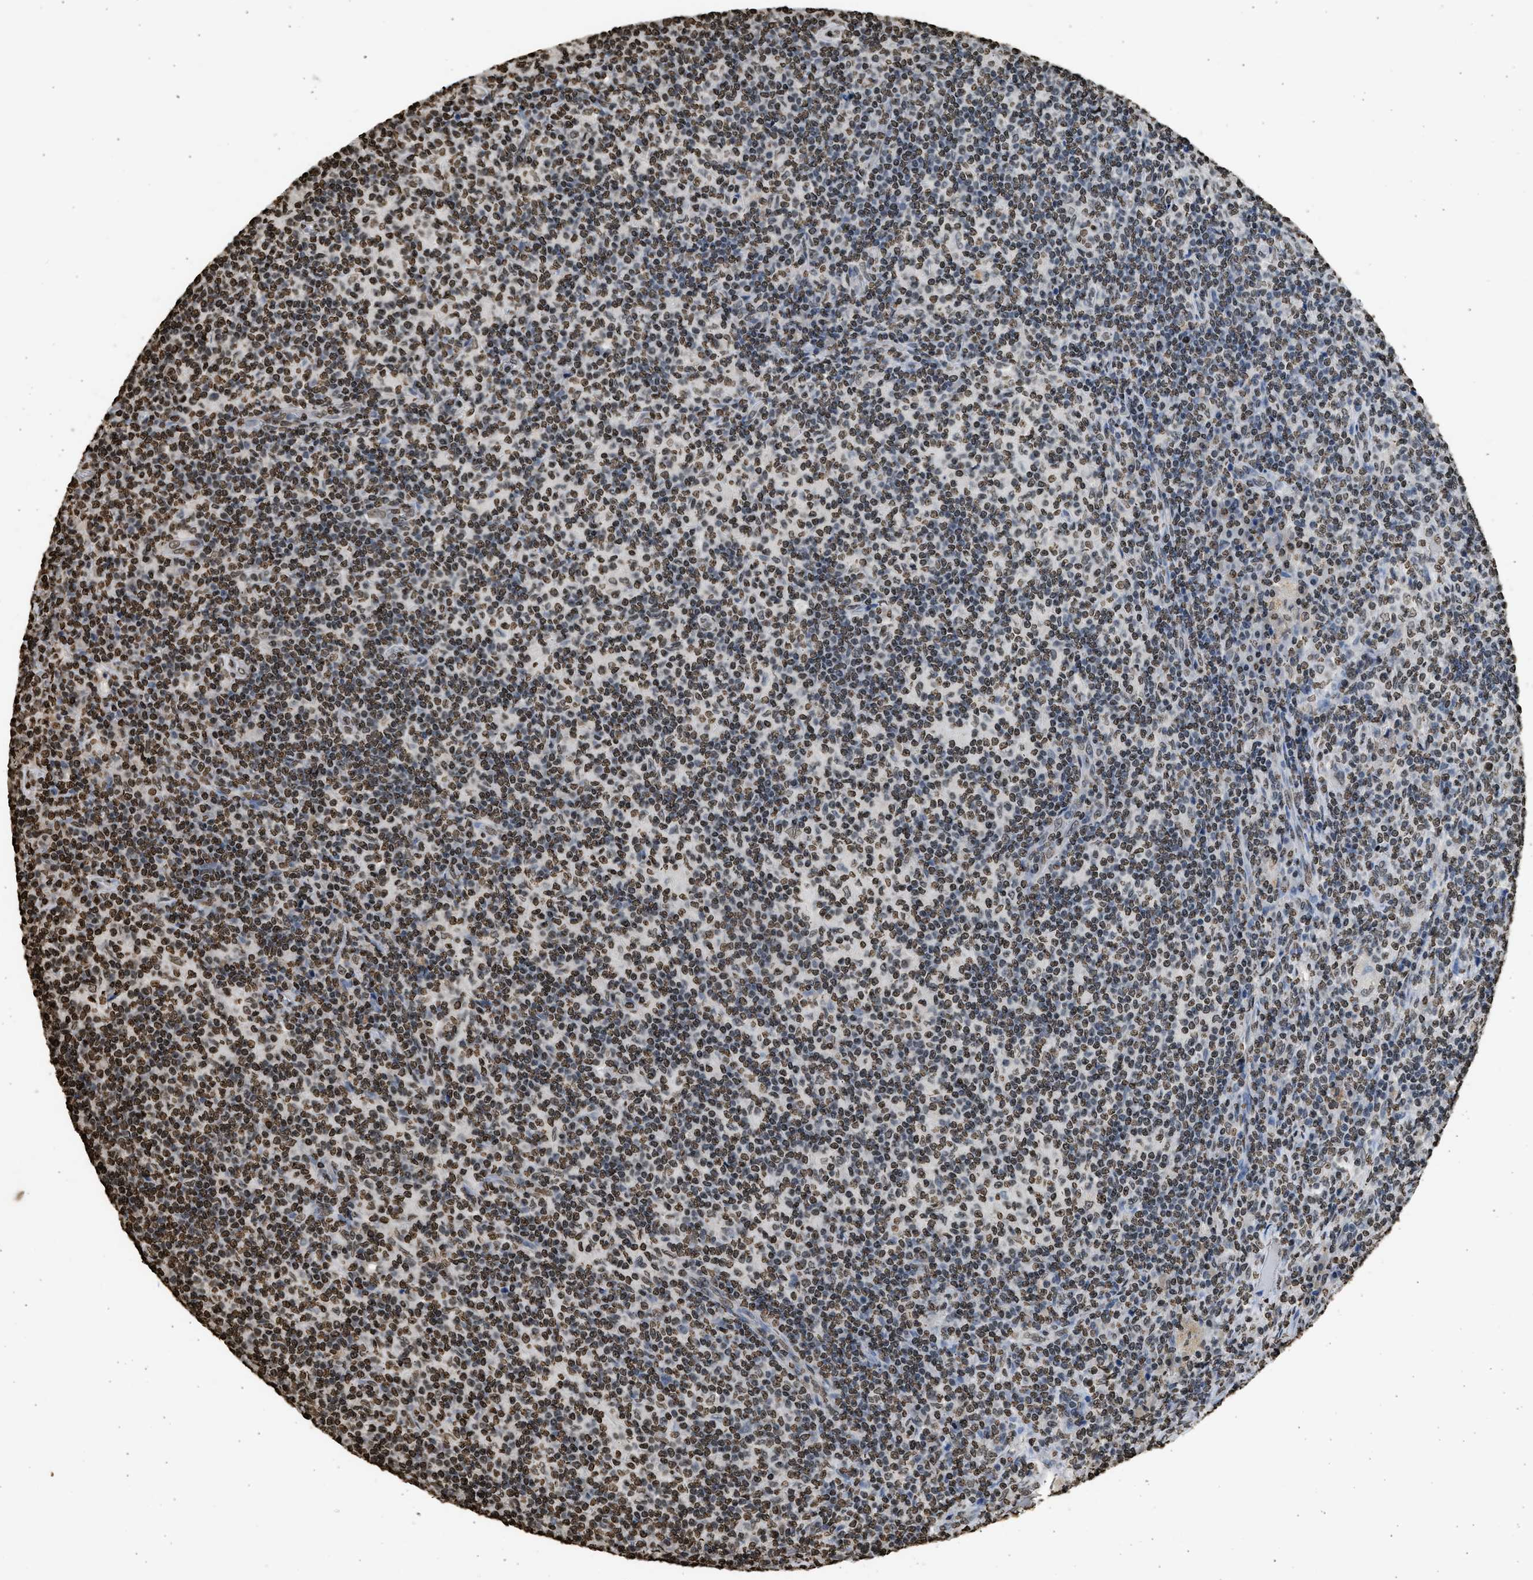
{"staining": {"intensity": "weak", "quantity": "25%-75%", "location": "nuclear"}, "tissue": "lymph node", "cell_type": "Germinal center cells", "image_type": "normal", "snomed": [{"axis": "morphology", "description": "Normal tissue, NOS"}, {"axis": "morphology", "description": "Inflammation, NOS"}, {"axis": "topography", "description": "Lymph node"}], "caption": "Immunohistochemistry image of benign lymph node: lymph node stained using immunohistochemistry (IHC) exhibits low levels of weak protein expression localized specifically in the nuclear of germinal center cells, appearing as a nuclear brown color.", "gene": "RRAGC", "patient": {"sex": "male", "age": 55}}